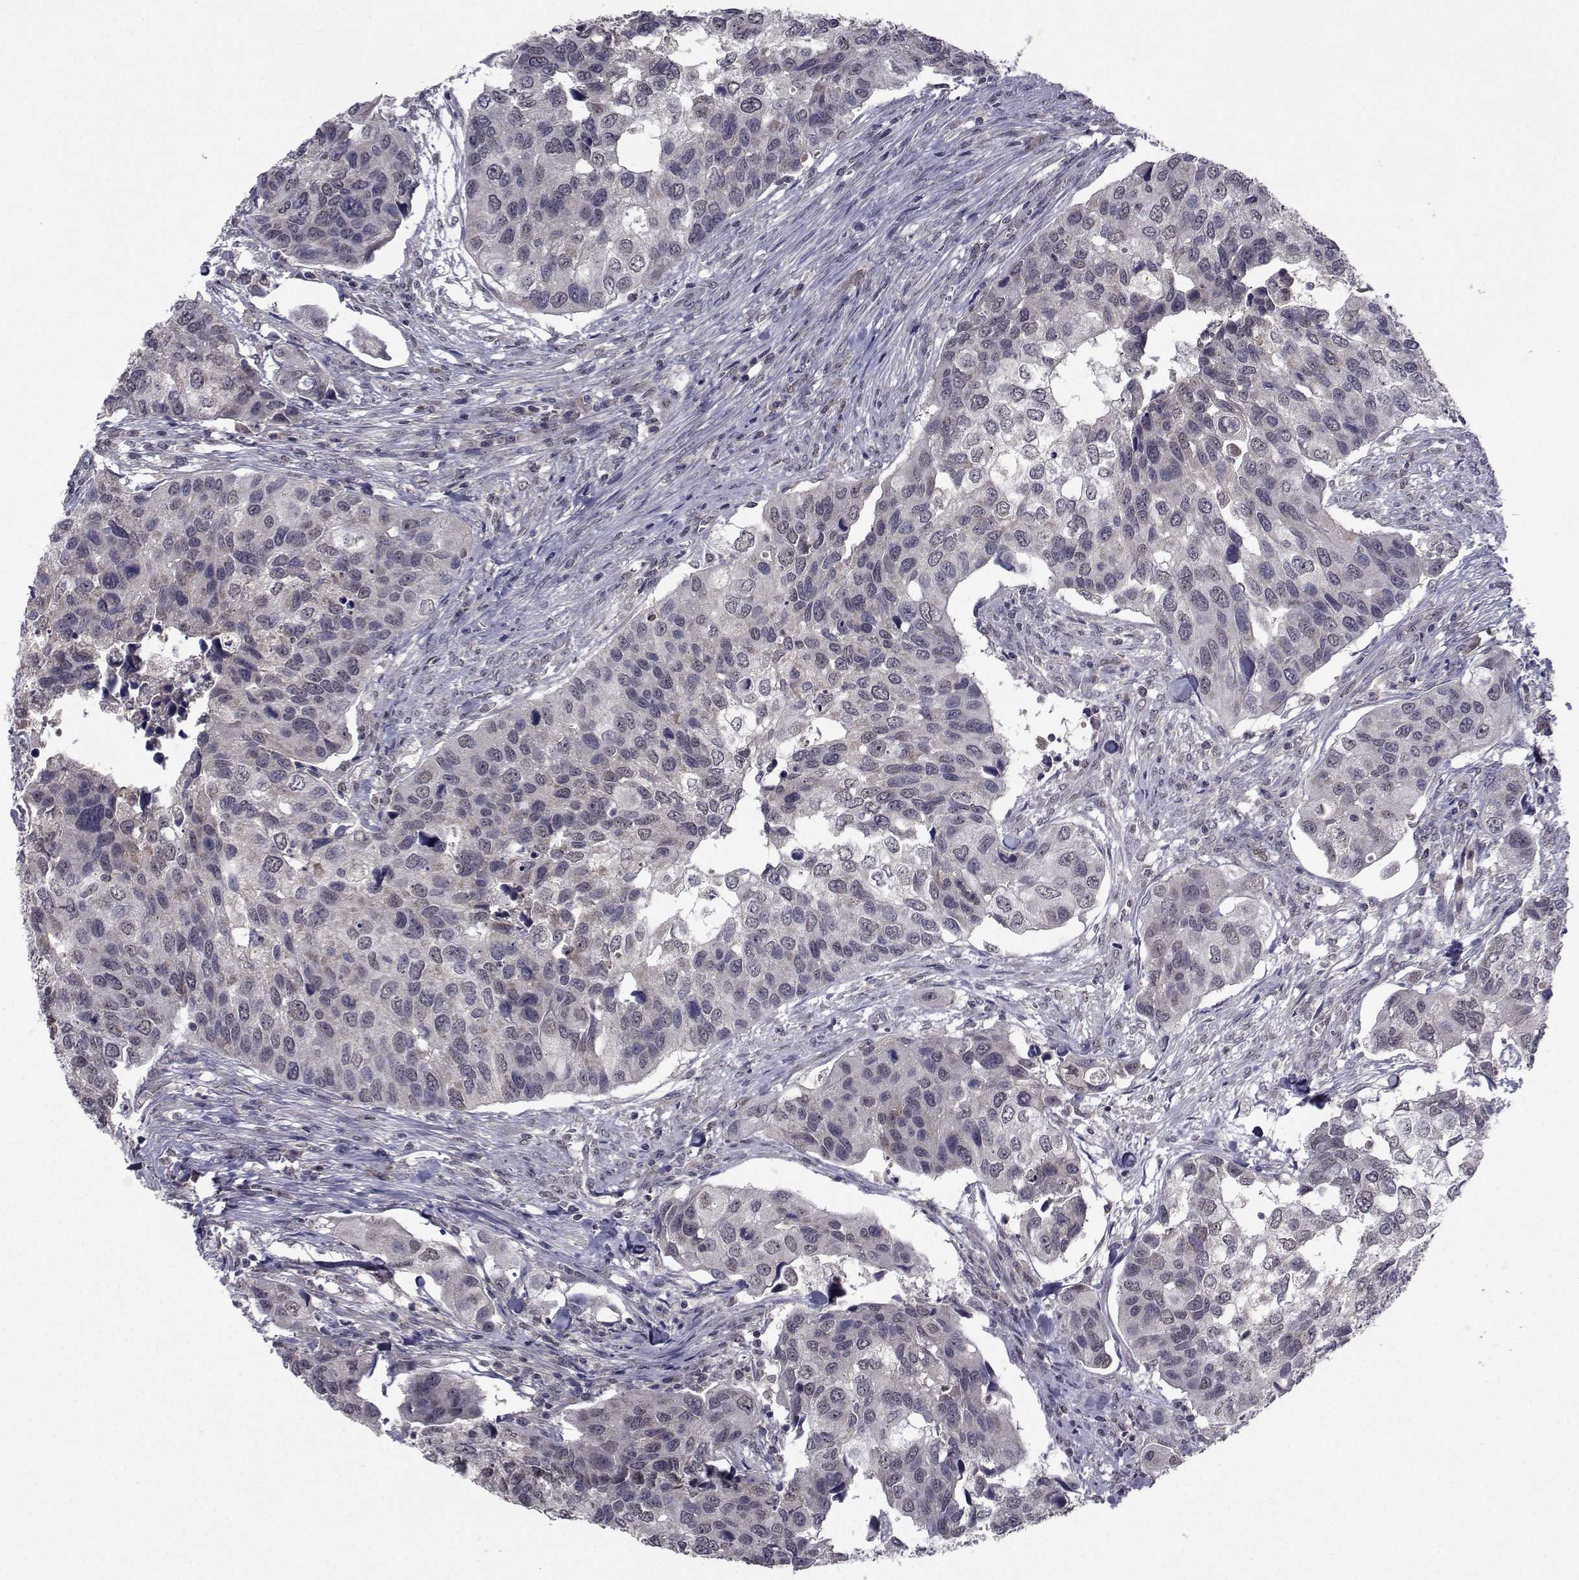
{"staining": {"intensity": "negative", "quantity": "none", "location": "none"}, "tissue": "urothelial cancer", "cell_type": "Tumor cells", "image_type": "cancer", "snomed": [{"axis": "morphology", "description": "Urothelial carcinoma, High grade"}, {"axis": "topography", "description": "Urinary bladder"}], "caption": "A histopathology image of human urothelial cancer is negative for staining in tumor cells.", "gene": "CYP2S1", "patient": {"sex": "male", "age": 60}}